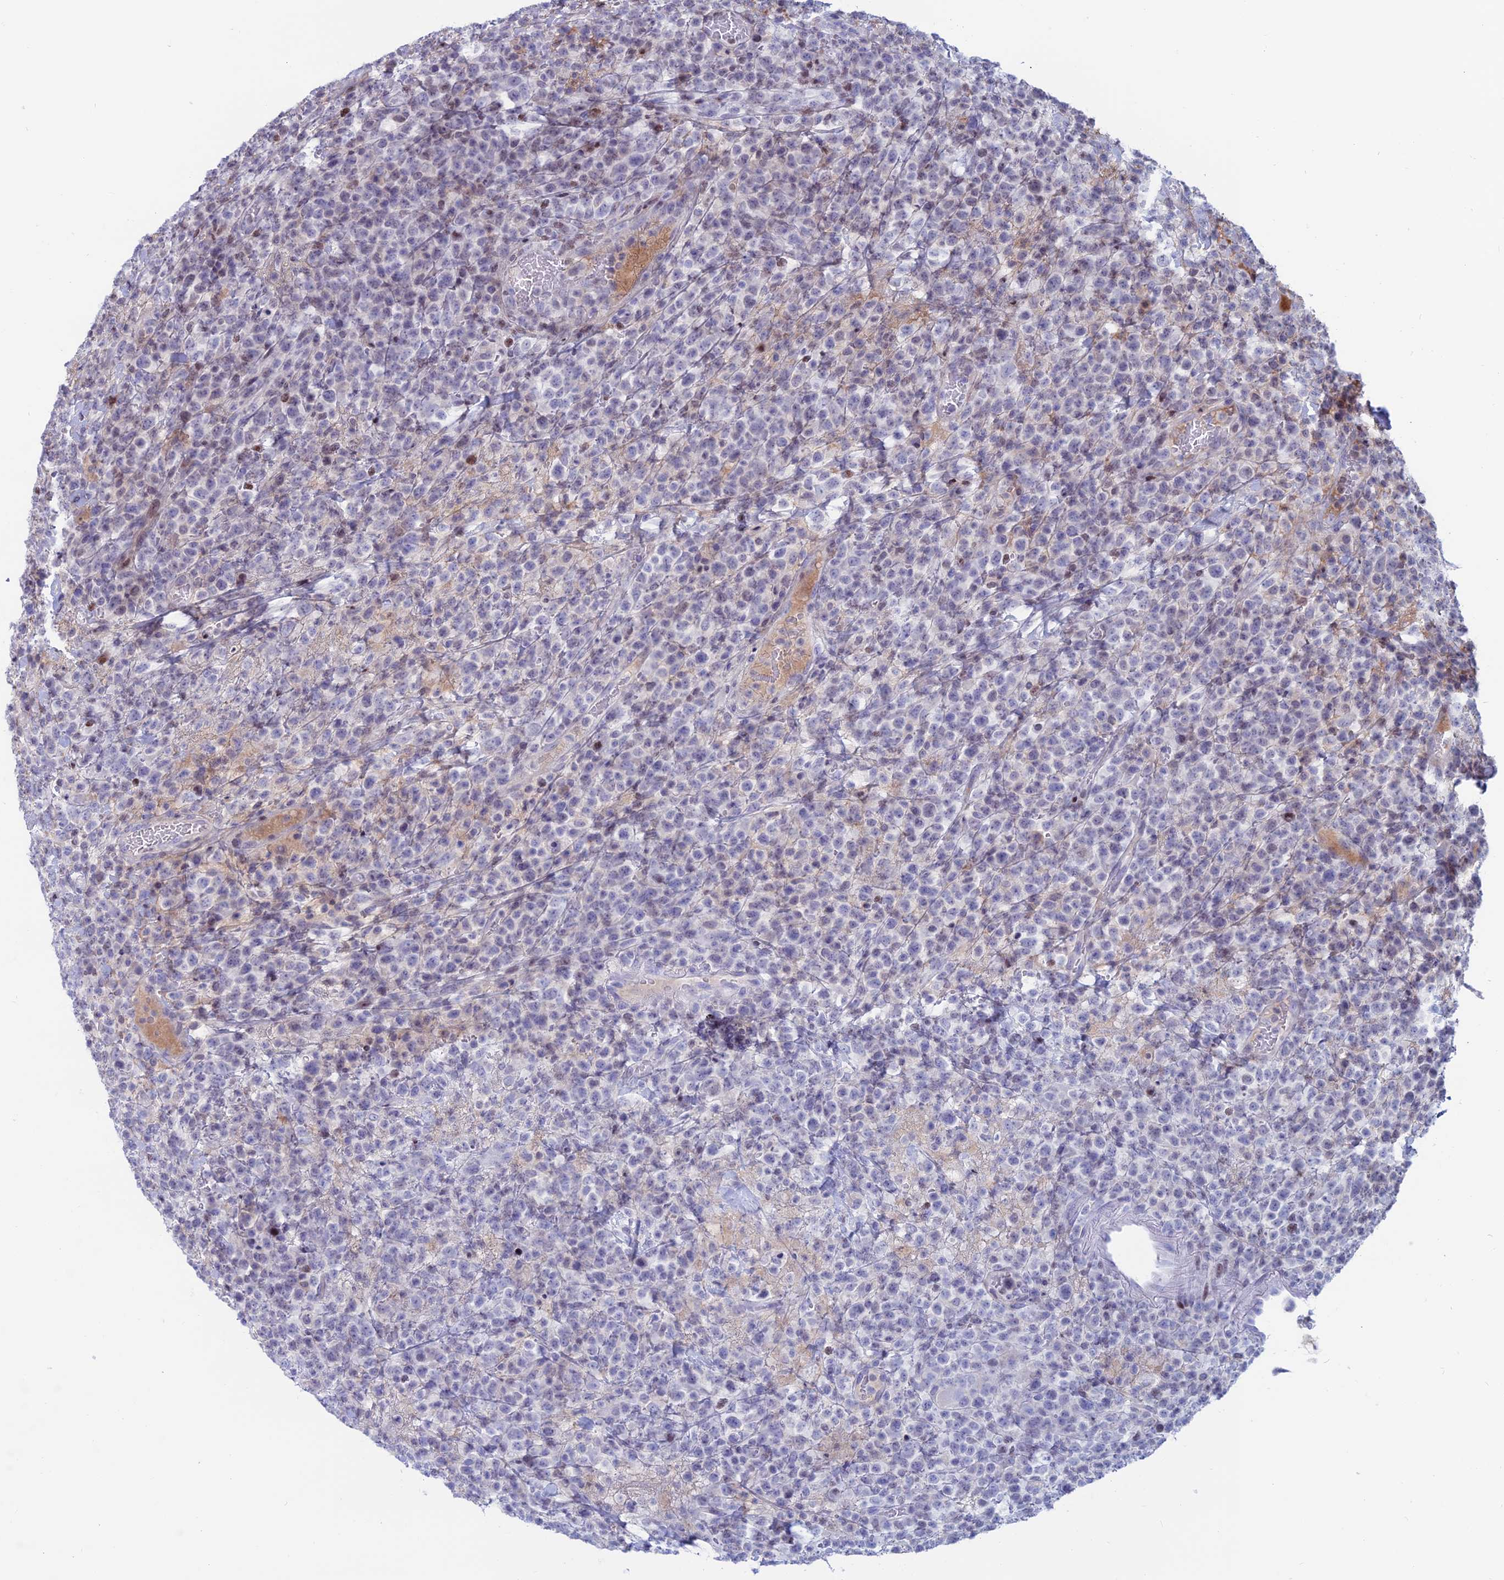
{"staining": {"intensity": "negative", "quantity": "none", "location": "none"}, "tissue": "lymphoma", "cell_type": "Tumor cells", "image_type": "cancer", "snomed": [{"axis": "morphology", "description": "Malignant lymphoma, non-Hodgkin's type, High grade"}, {"axis": "topography", "description": "Colon"}], "caption": "Tumor cells are negative for protein expression in human lymphoma. (DAB immunohistochemistry, high magnification).", "gene": "CERS6", "patient": {"sex": "female", "age": 53}}